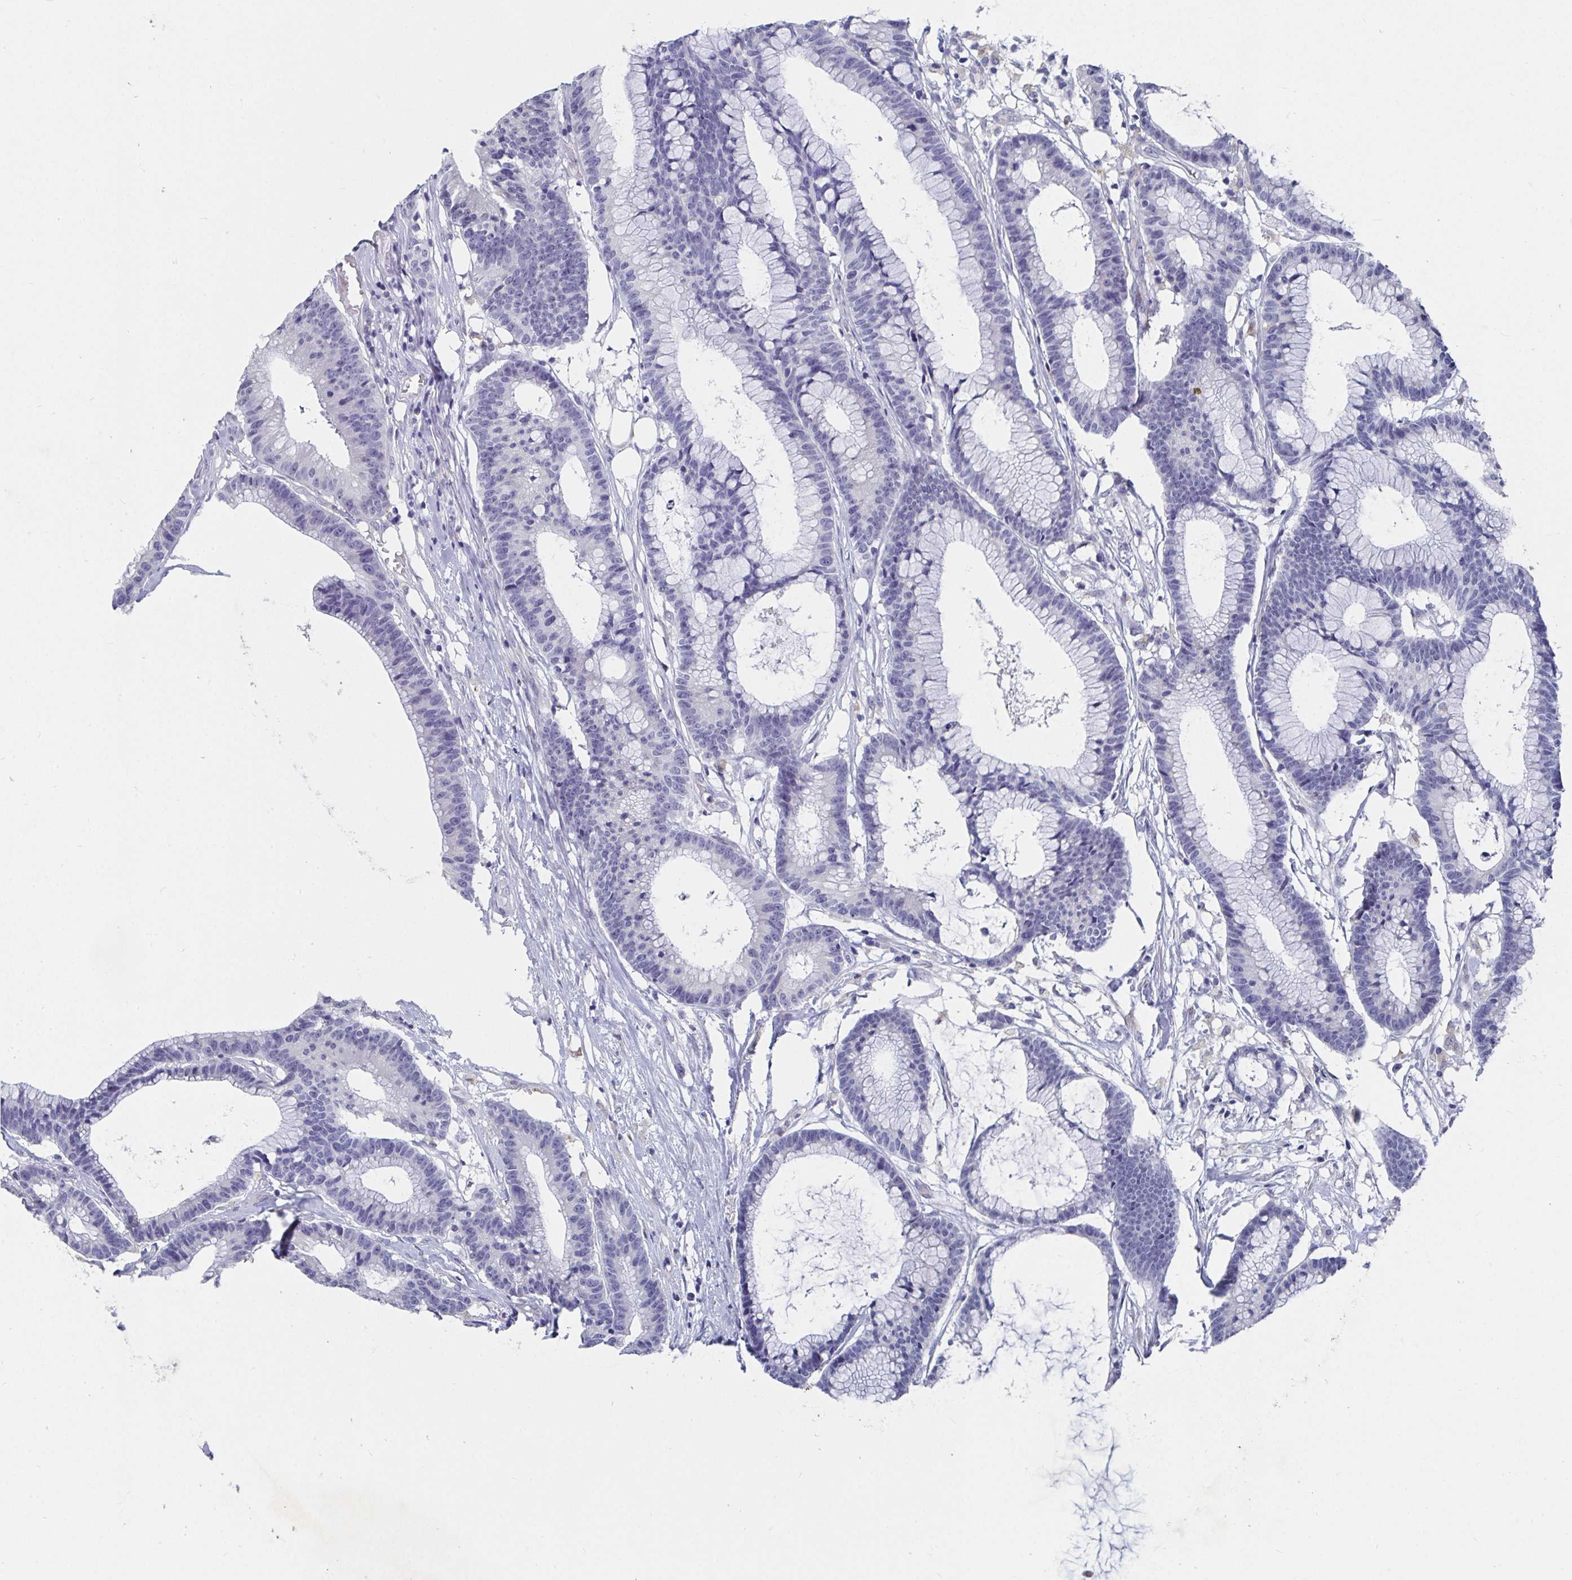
{"staining": {"intensity": "negative", "quantity": "none", "location": "none"}, "tissue": "colorectal cancer", "cell_type": "Tumor cells", "image_type": "cancer", "snomed": [{"axis": "morphology", "description": "Adenocarcinoma, NOS"}, {"axis": "topography", "description": "Colon"}], "caption": "DAB immunohistochemical staining of colorectal adenocarcinoma reveals no significant positivity in tumor cells. (DAB immunohistochemistry (IHC) with hematoxylin counter stain).", "gene": "TAS2R39", "patient": {"sex": "female", "age": 78}}